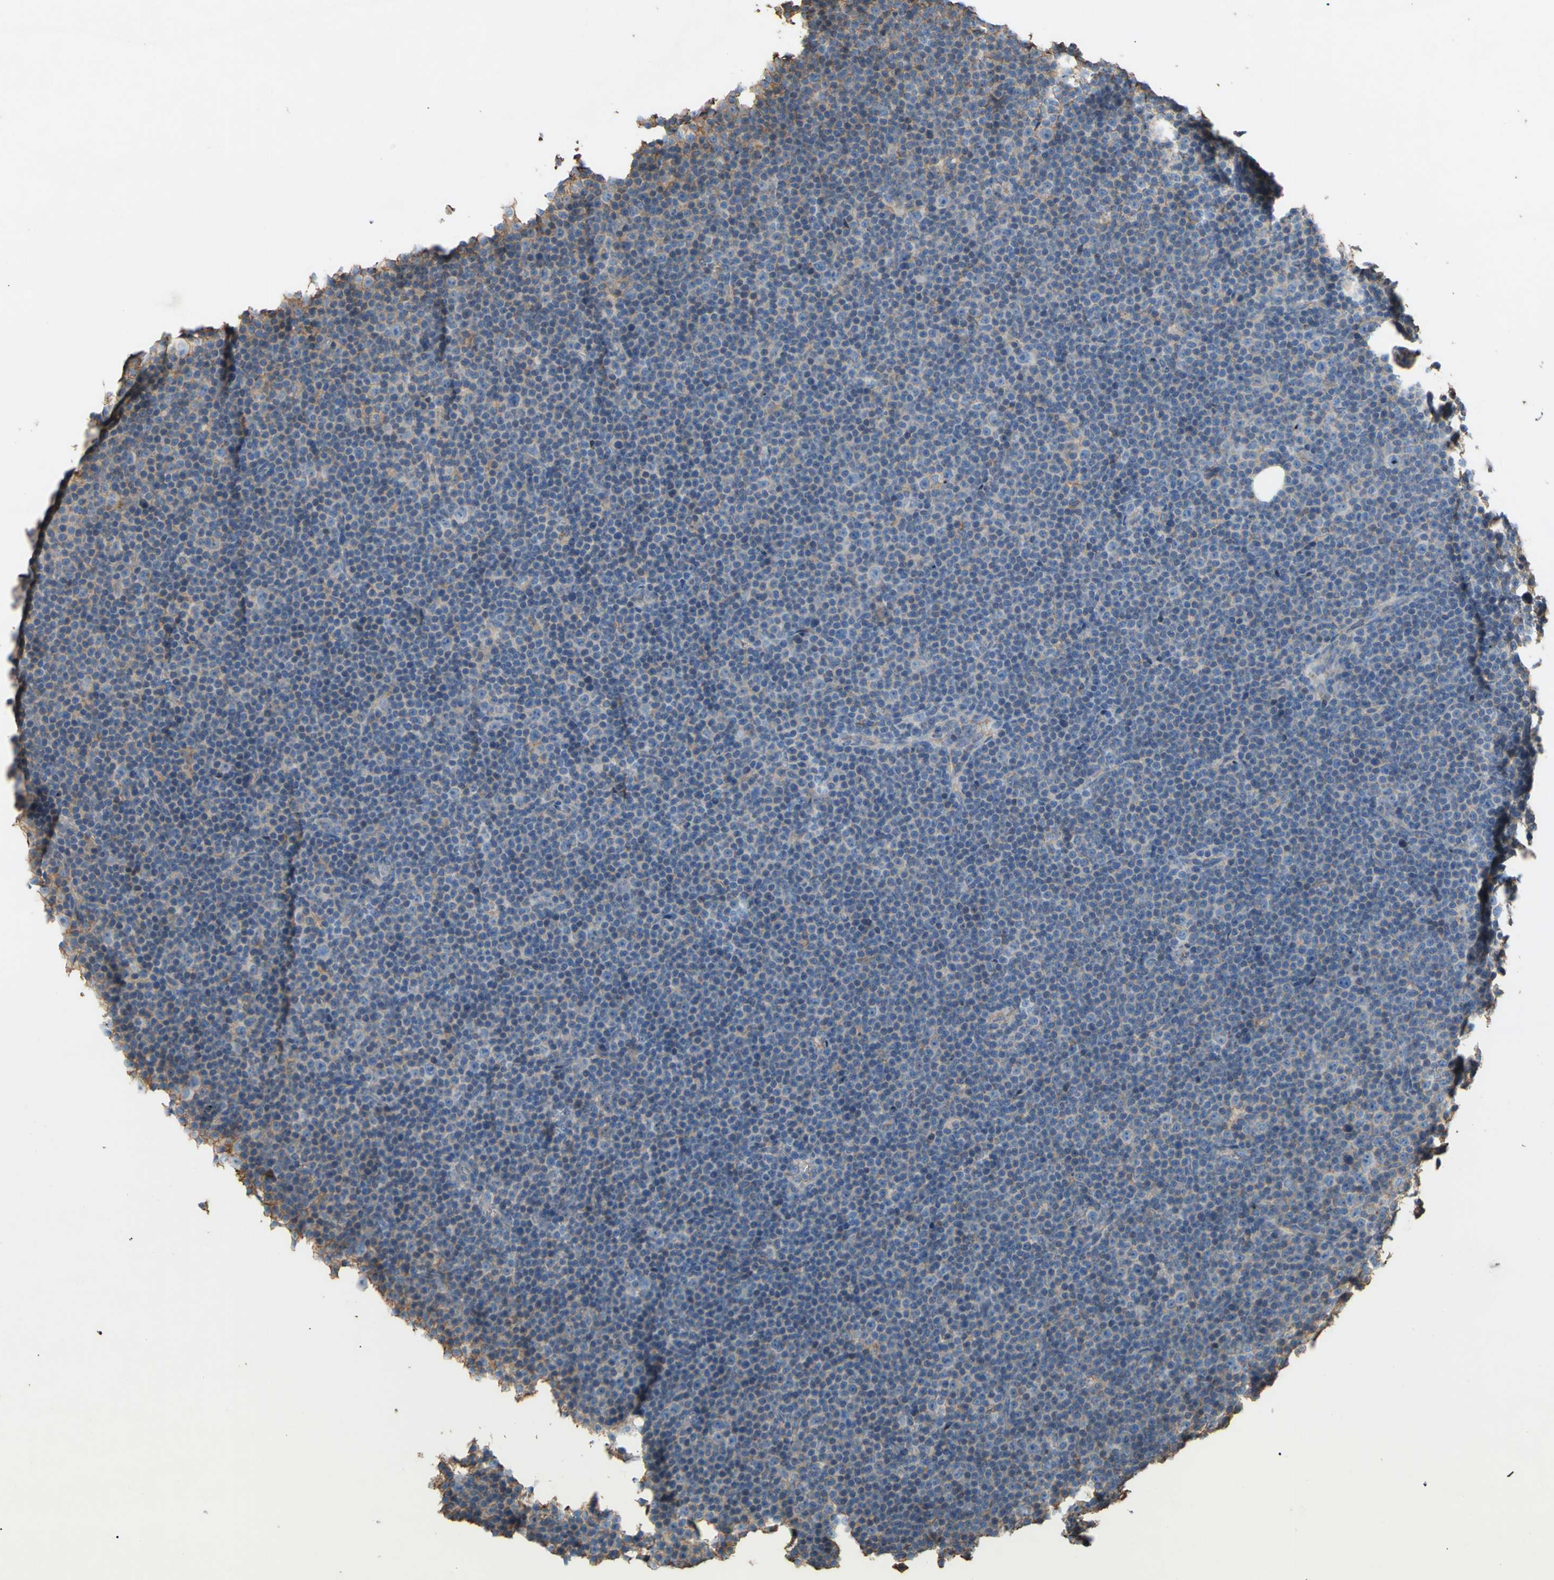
{"staining": {"intensity": "negative", "quantity": "none", "location": "none"}, "tissue": "lymphoma", "cell_type": "Tumor cells", "image_type": "cancer", "snomed": [{"axis": "morphology", "description": "Malignant lymphoma, non-Hodgkin's type, Low grade"}, {"axis": "topography", "description": "Lymph node"}], "caption": "Immunohistochemistry micrograph of human malignant lymphoma, non-Hodgkin's type (low-grade) stained for a protein (brown), which shows no positivity in tumor cells.", "gene": "PTGDS", "patient": {"sex": "female", "age": 67}}